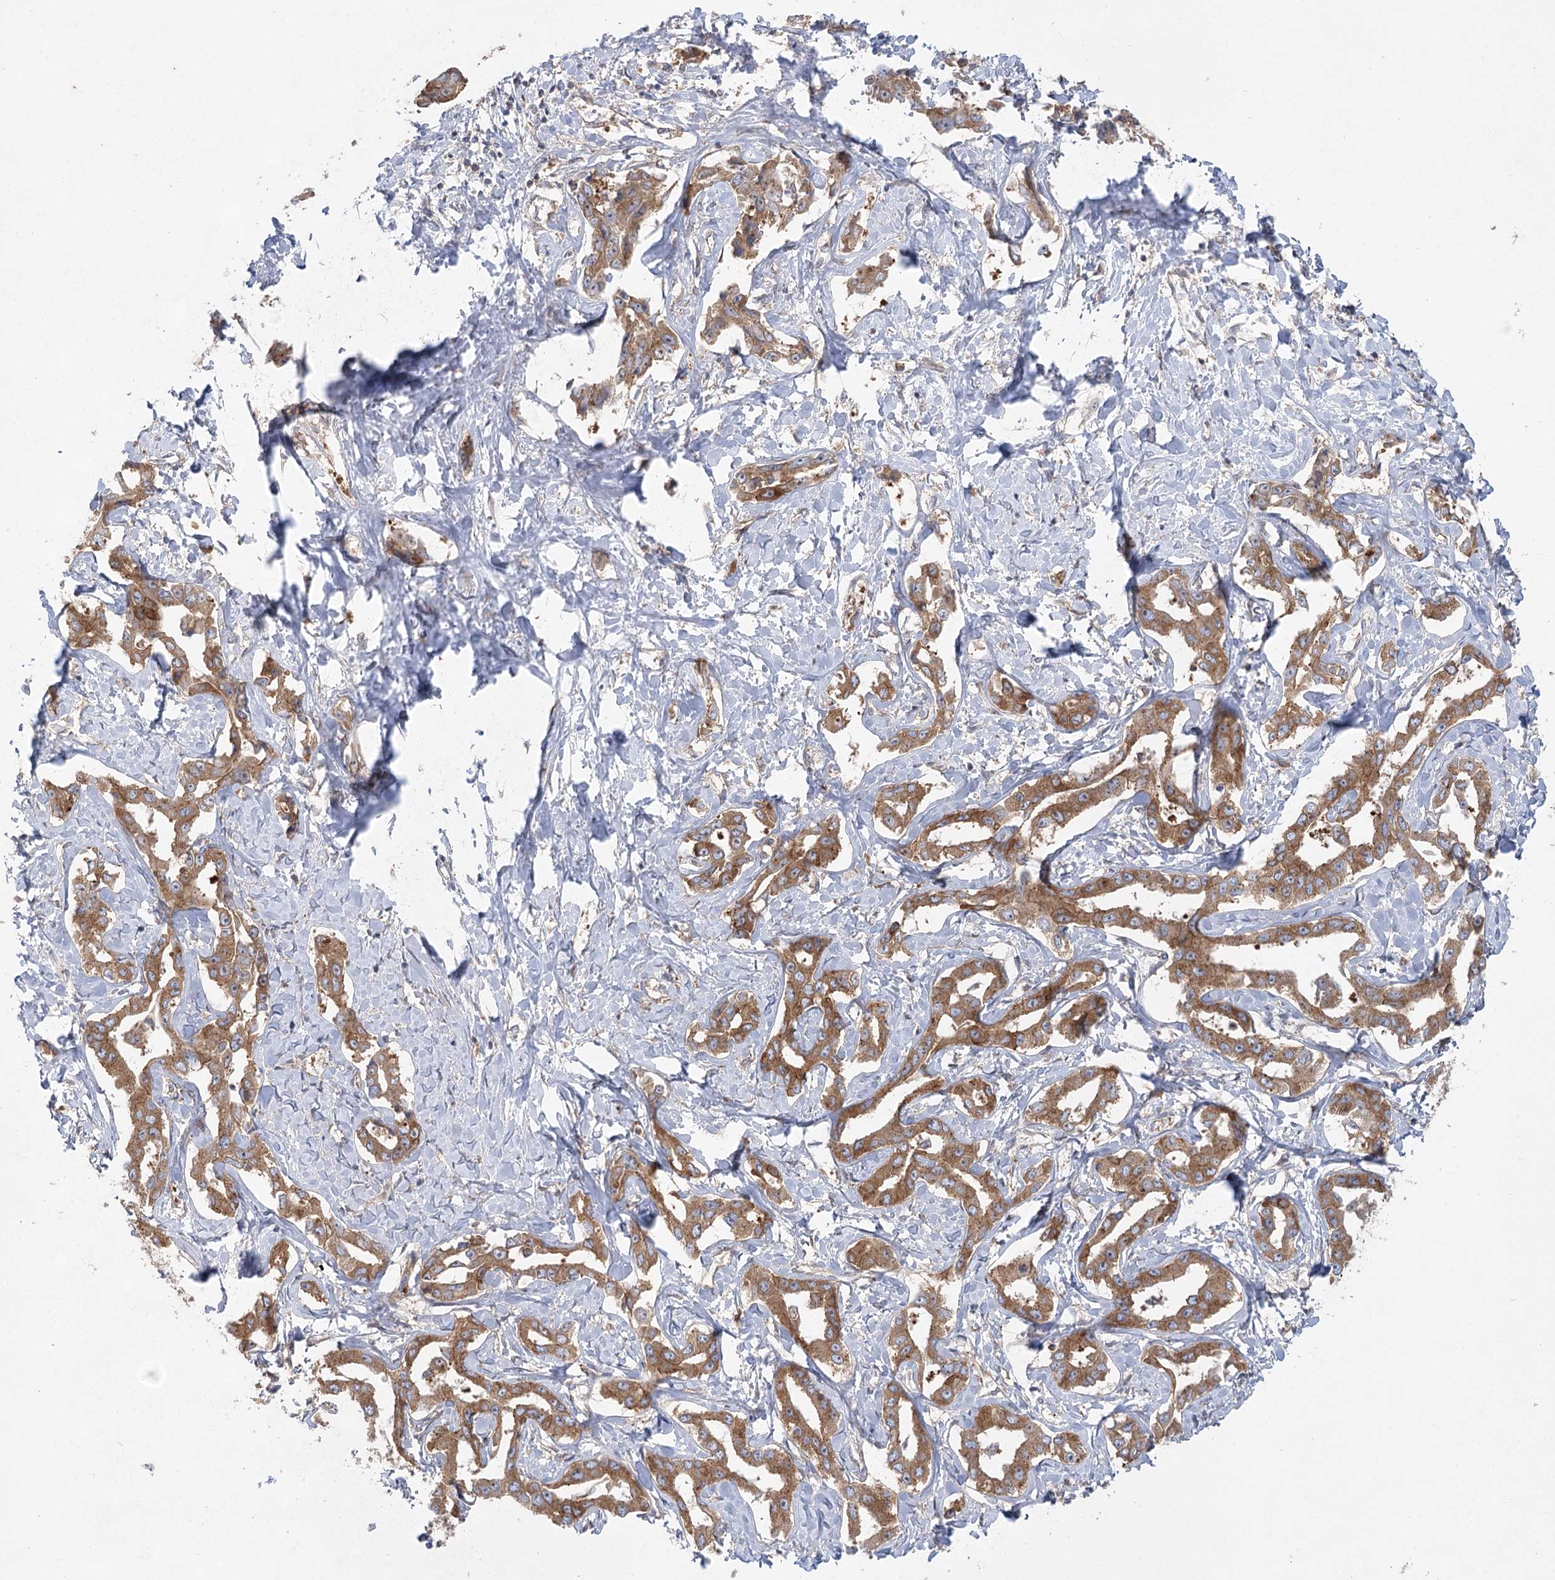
{"staining": {"intensity": "moderate", "quantity": ">75%", "location": "cytoplasmic/membranous"}, "tissue": "liver cancer", "cell_type": "Tumor cells", "image_type": "cancer", "snomed": [{"axis": "morphology", "description": "Cholangiocarcinoma"}, {"axis": "topography", "description": "Liver"}], "caption": "Cholangiocarcinoma (liver) stained with DAB immunohistochemistry displays medium levels of moderate cytoplasmic/membranous positivity in about >75% of tumor cells. (brown staining indicates protein expression, while blue staining denotes nuclei).", "gene": "EIF3A", "patient": {"sex": "male", "age": 59}}